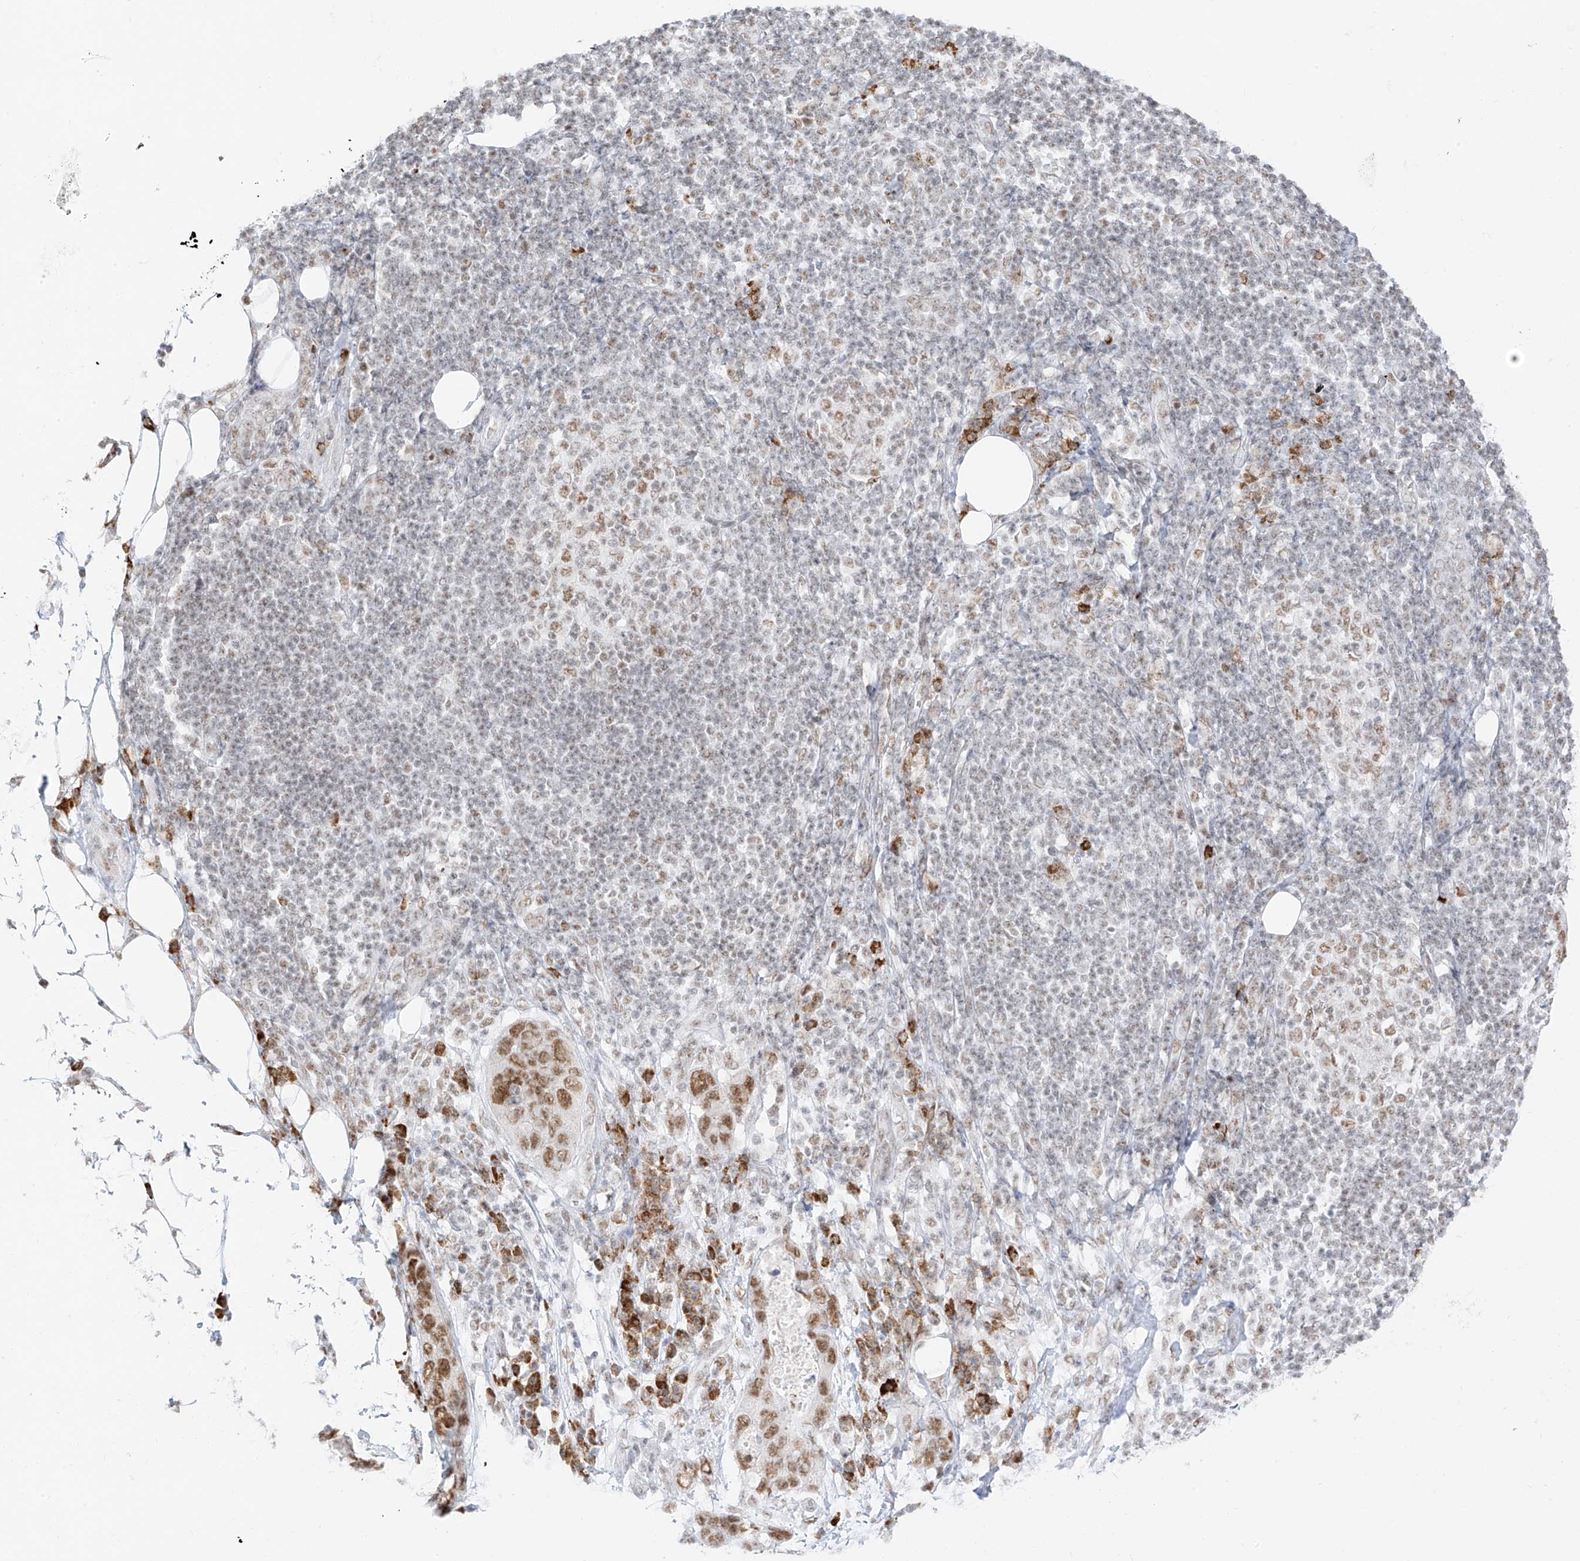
{"staining": {"intensity": "moderate", "quantity": ">75%", "location": "nuclear"}, "tissue": "stomach cancer", "cell_type": "Tumor cells", "image_type": "cancer", "snomed": [{"axis": "morphology", "description": "Adenocarcinoma, NOS"}, {"axis": "topography", "description": "Stomach"}], "caption": "Protein staining reveals moderate nuclear staining in about >75% of tumor cells in stomach cancer (adenocarcinoma).", "gene": "SUPT5H", "patient": {"sex": "female", "age": 89}}